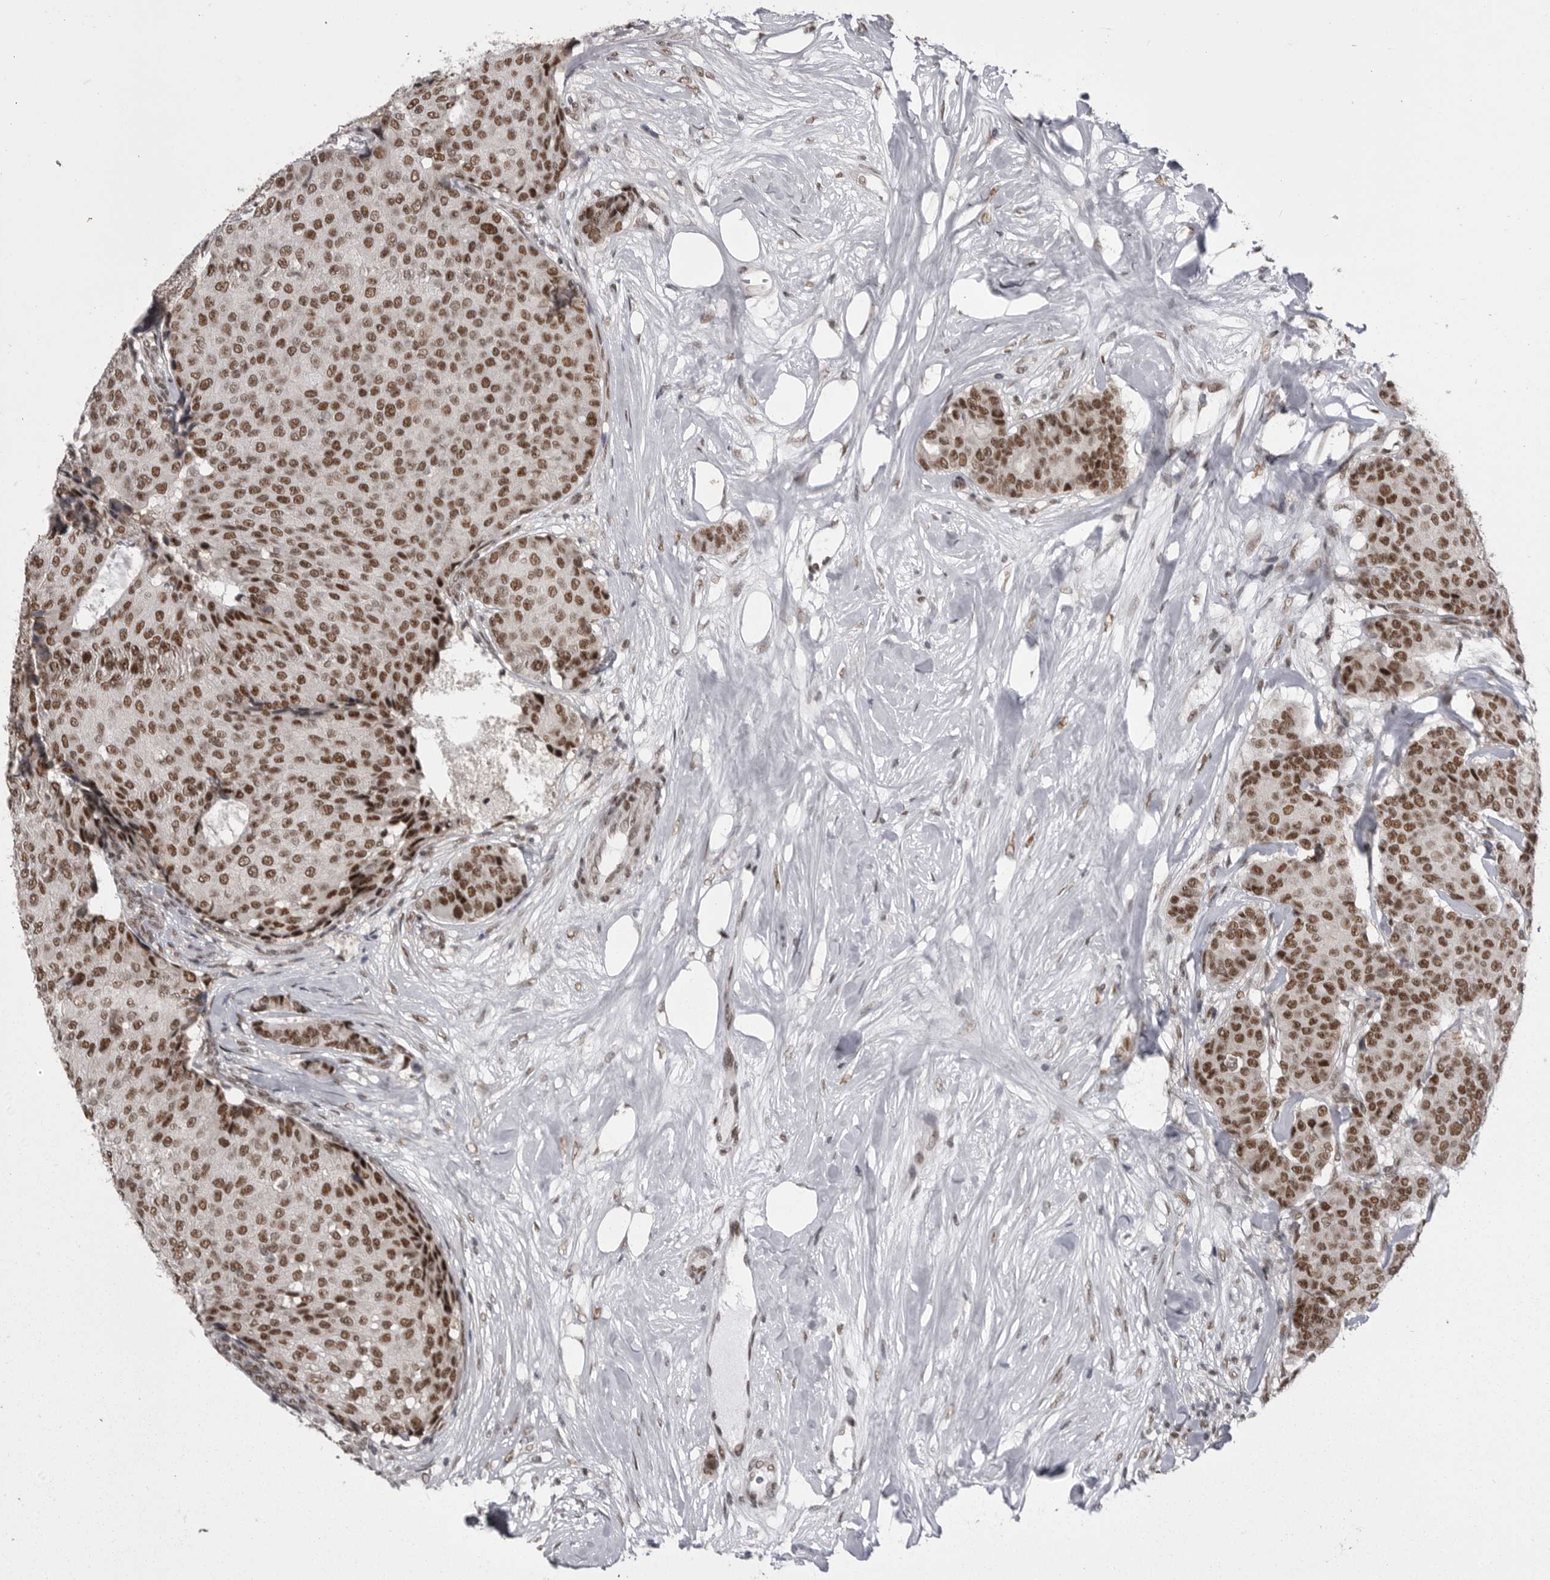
{"staining": {"intensity": "strong", "quantity": ">75%", "location": "nuclear"}, "tissue": "breast cancer", "cell_type": "Tumor cells", "image_type": "cancer", "snomed": [{"axis": "morphology", "description": "Duct carcinoma"}, {"axis": "topography", "description": "Breast"}], "caption": "Brown immunohistochemical staining in invasive ductal carcinoma (breast) displays strong nuclear expression in approximately >75% of tumor cells.", "gene": "MEPCE", "patient": {"sex": "female", "age": 75}}